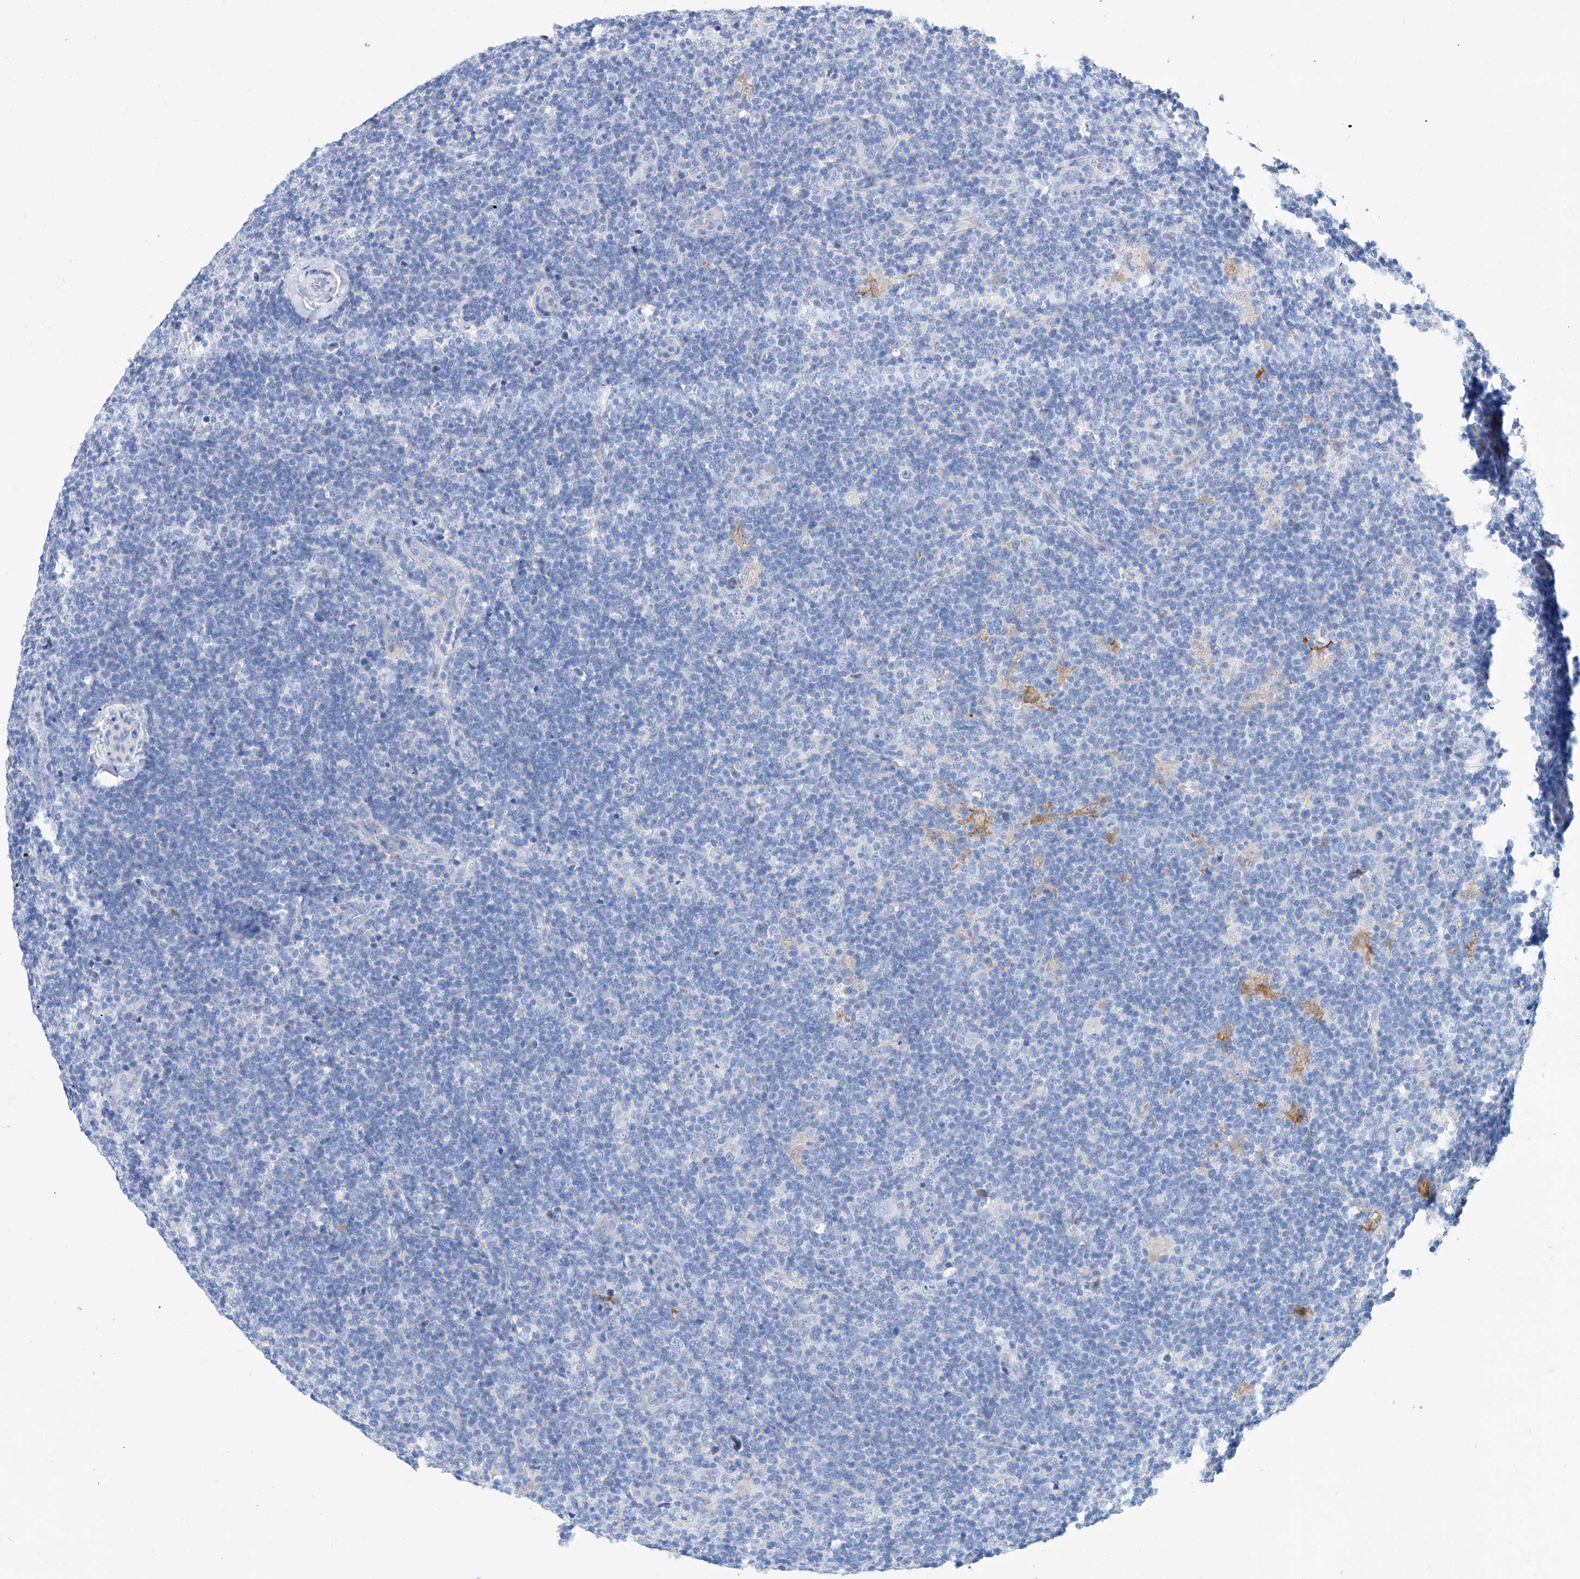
{"staining": {"intensity": "negative", "quantity": "none", "location": "none"}, "tissue": "lymphoma", "cell_type": "Tumor cells", "image_type": "cancer", "snomed": [{"axis": "morphology", "description": "Hodgkin's disease, NOS"}, {"axis": "topography", "description": "Lymph node"}], "caption": "This is an immunohistochemistry (IHC) histopathology image of human lymphoma. There is no positivity in tumor cells.", "gene": "SLC25A29", "patient": {"sex": "female", "age": 57}}